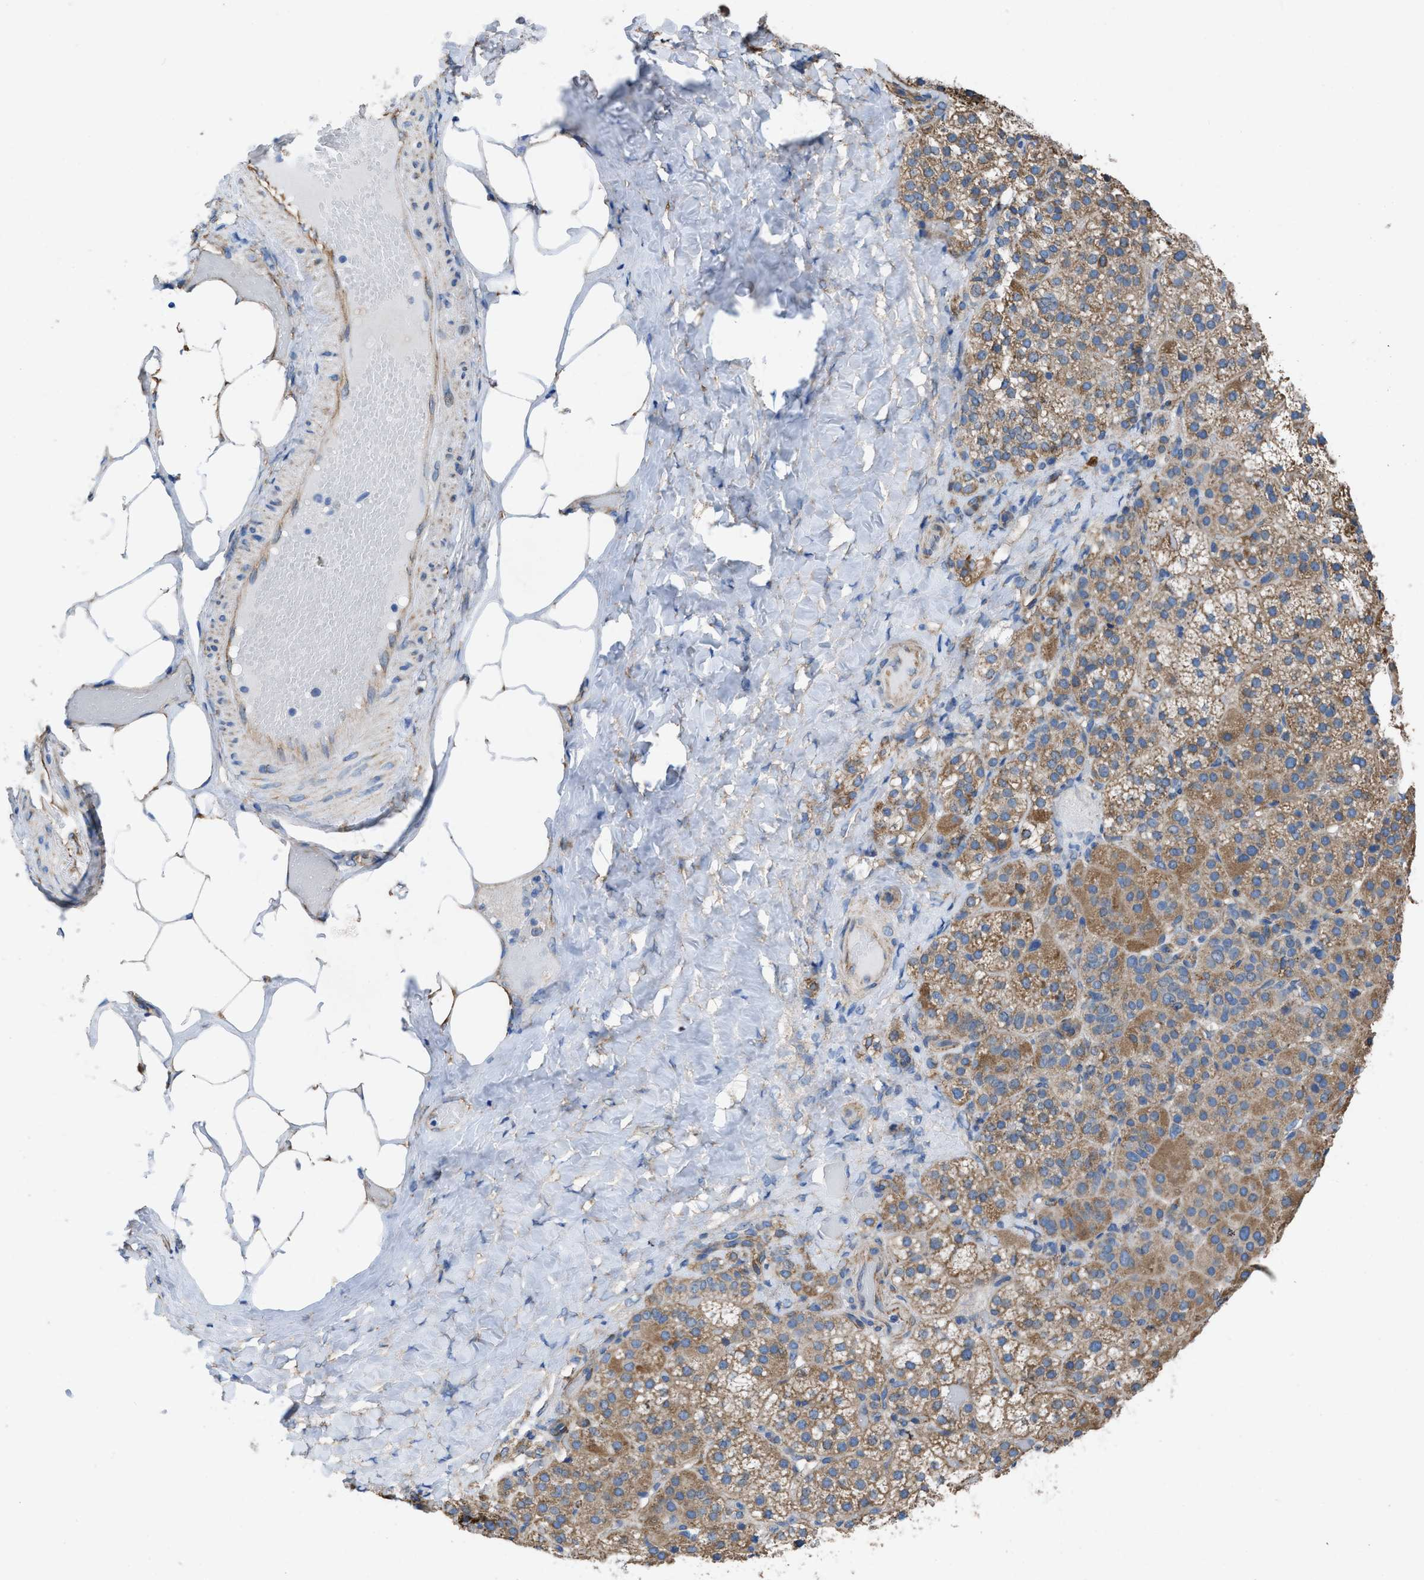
{"staining": {"intensity": "moderate", "quantity": ">75%", "location": "cytoplasmic/membranous"}, "tissue": "adrenal gland", "cell_type": "Glandular cells", "image_type": "normal", "snomed": [{"axis": "morphology", "description": "Normal tissue, NOS"}, {"axis": "topography", "description": "Adrenal gland"}], "caption": "Human adrenal gland stained for a protein (brown) shows moderate cytoplasmic/membranous positive staining in about >75% of glandular cells.", "gene": "DOLPP1", "patient": {"sex": "female", "age": 59}}